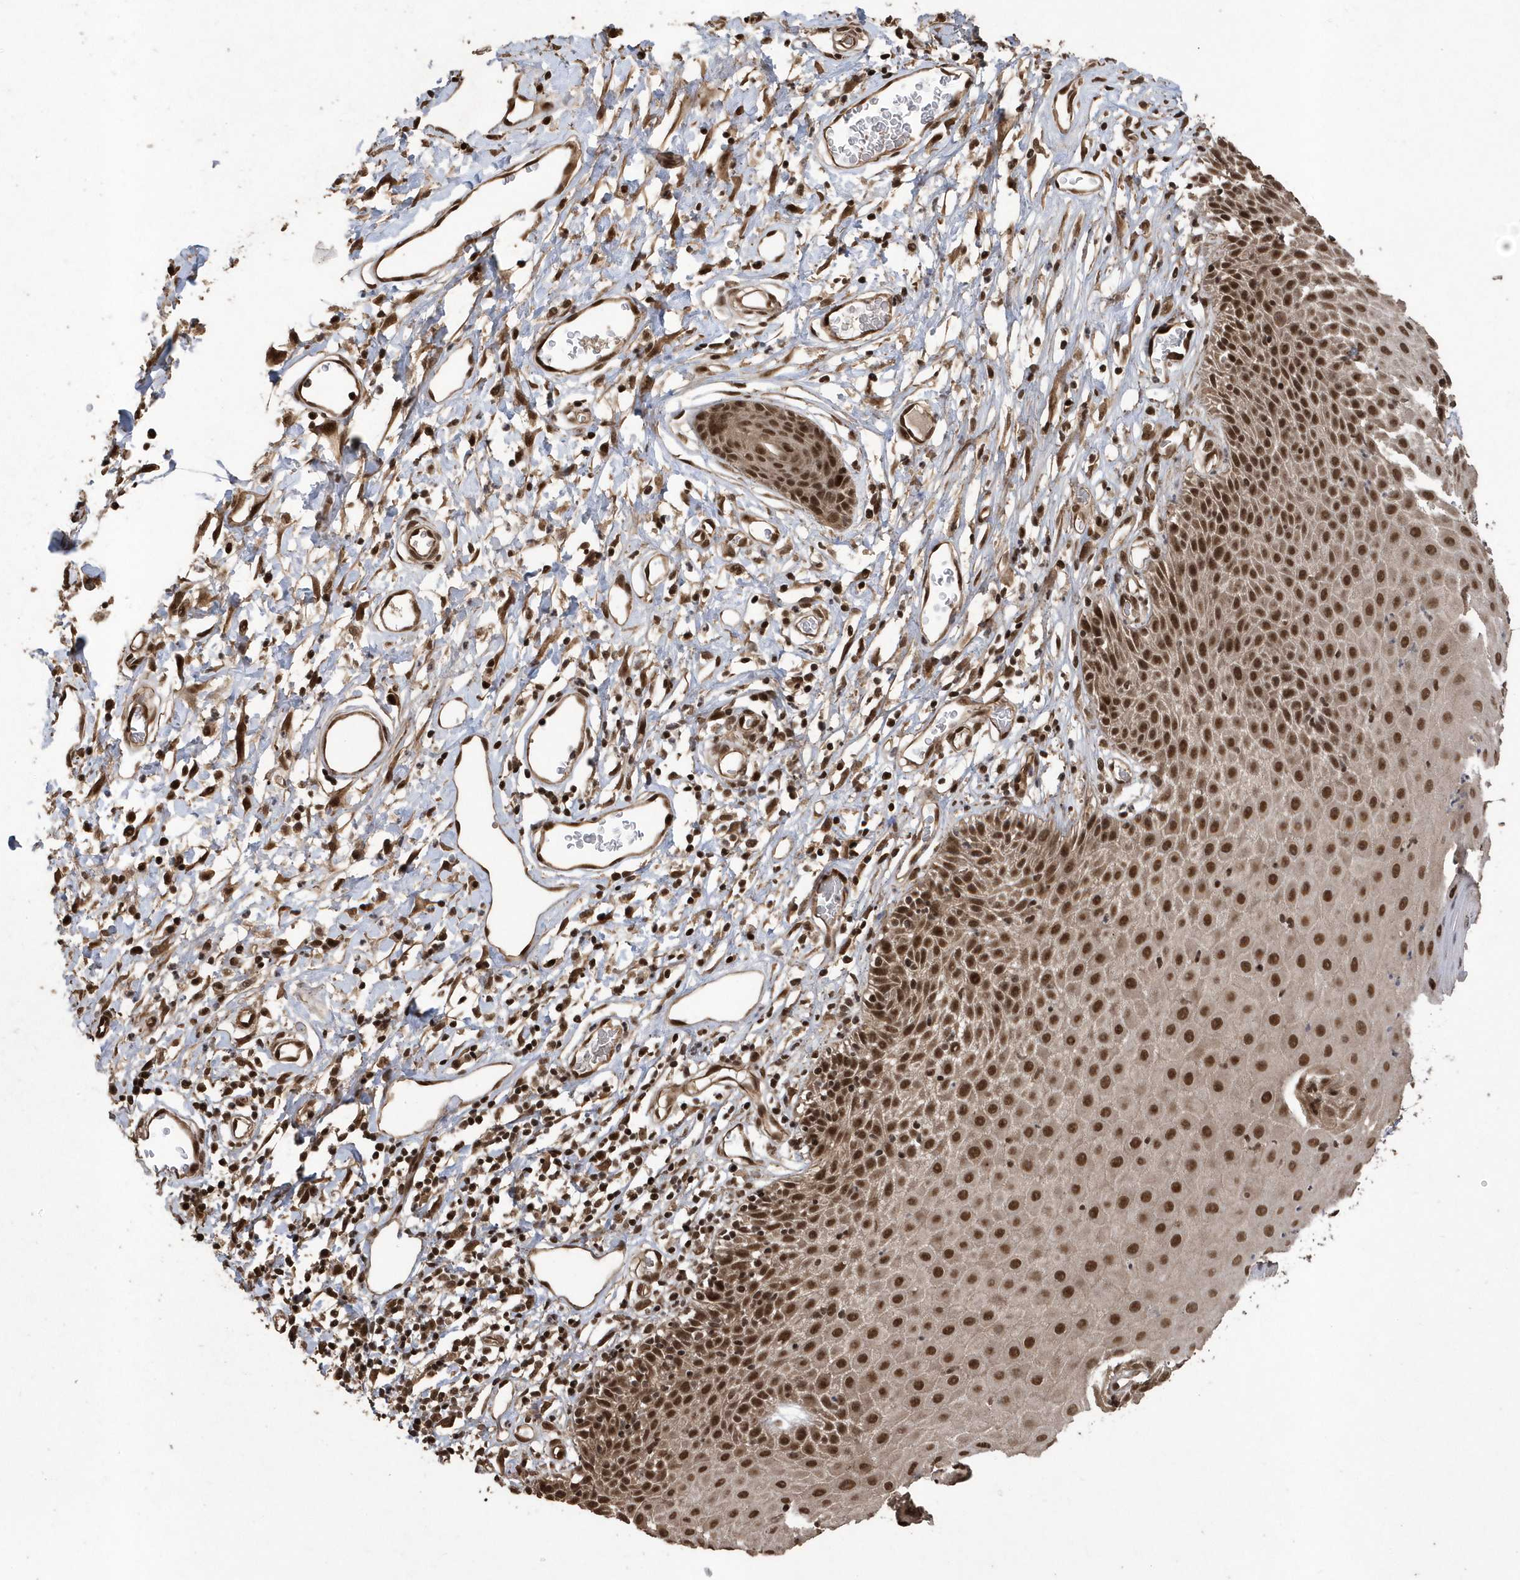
{"staining": {"intensity": "moderate", "quantity": ">75%", "location": "nuclear"}, "tissue": "skin", "cell_type": "Epidermal cells", "image_type": "normal", "snomed": [{"axis": "morphology", "description": "Normal tissue, NOS"}, {"axis": "topography", "description": "Vulva"}], "caption": "Immunohistochemistry (IHC) image of benign skin stained for a protein (brown), which exhibits medium levels of moderate nuclear staining in about >75% of epidermal cells.", "gene": "INTS12", "patient": {"sex": "female", "age": 68}}